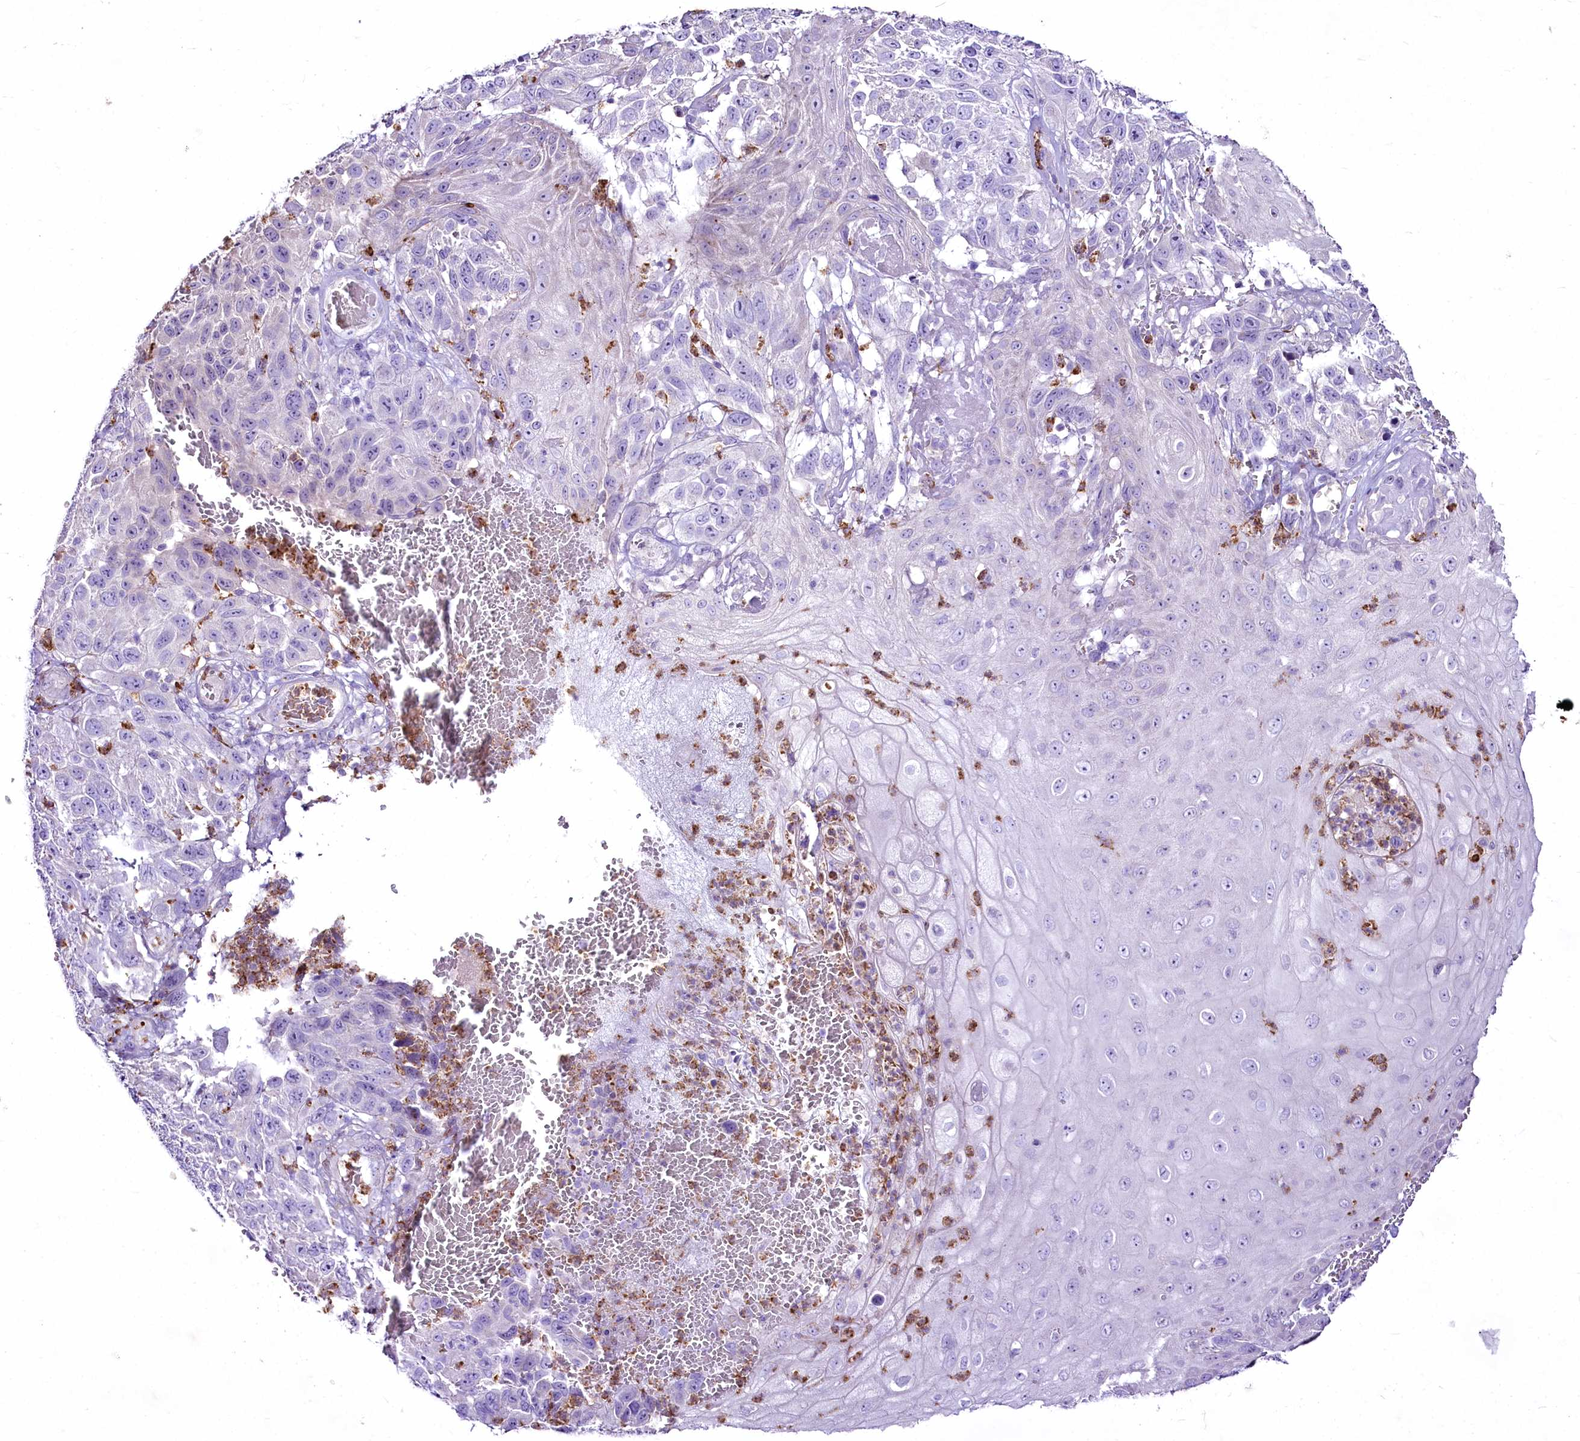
{"staining": {"intensity": "negative", "quantity": "none", "location": "none"}, "tissue": "melanoma", "cell_type": "Tumor cells", "image_type": "cancer", "snomed": [{"axis": "morphology", "description": "Normal tissue, NOS"}, {"axis": "morphology", "description": "Malignant melanoma, NOS"}, {"axis": "topography", "description": "Skin"}], "caption": "Malignant melanoma was stained to show a protein in brown. There is no significant expression in tumor cells.", "gene": "FAM209B", "patient": {"sex": "female", "age": 96}}